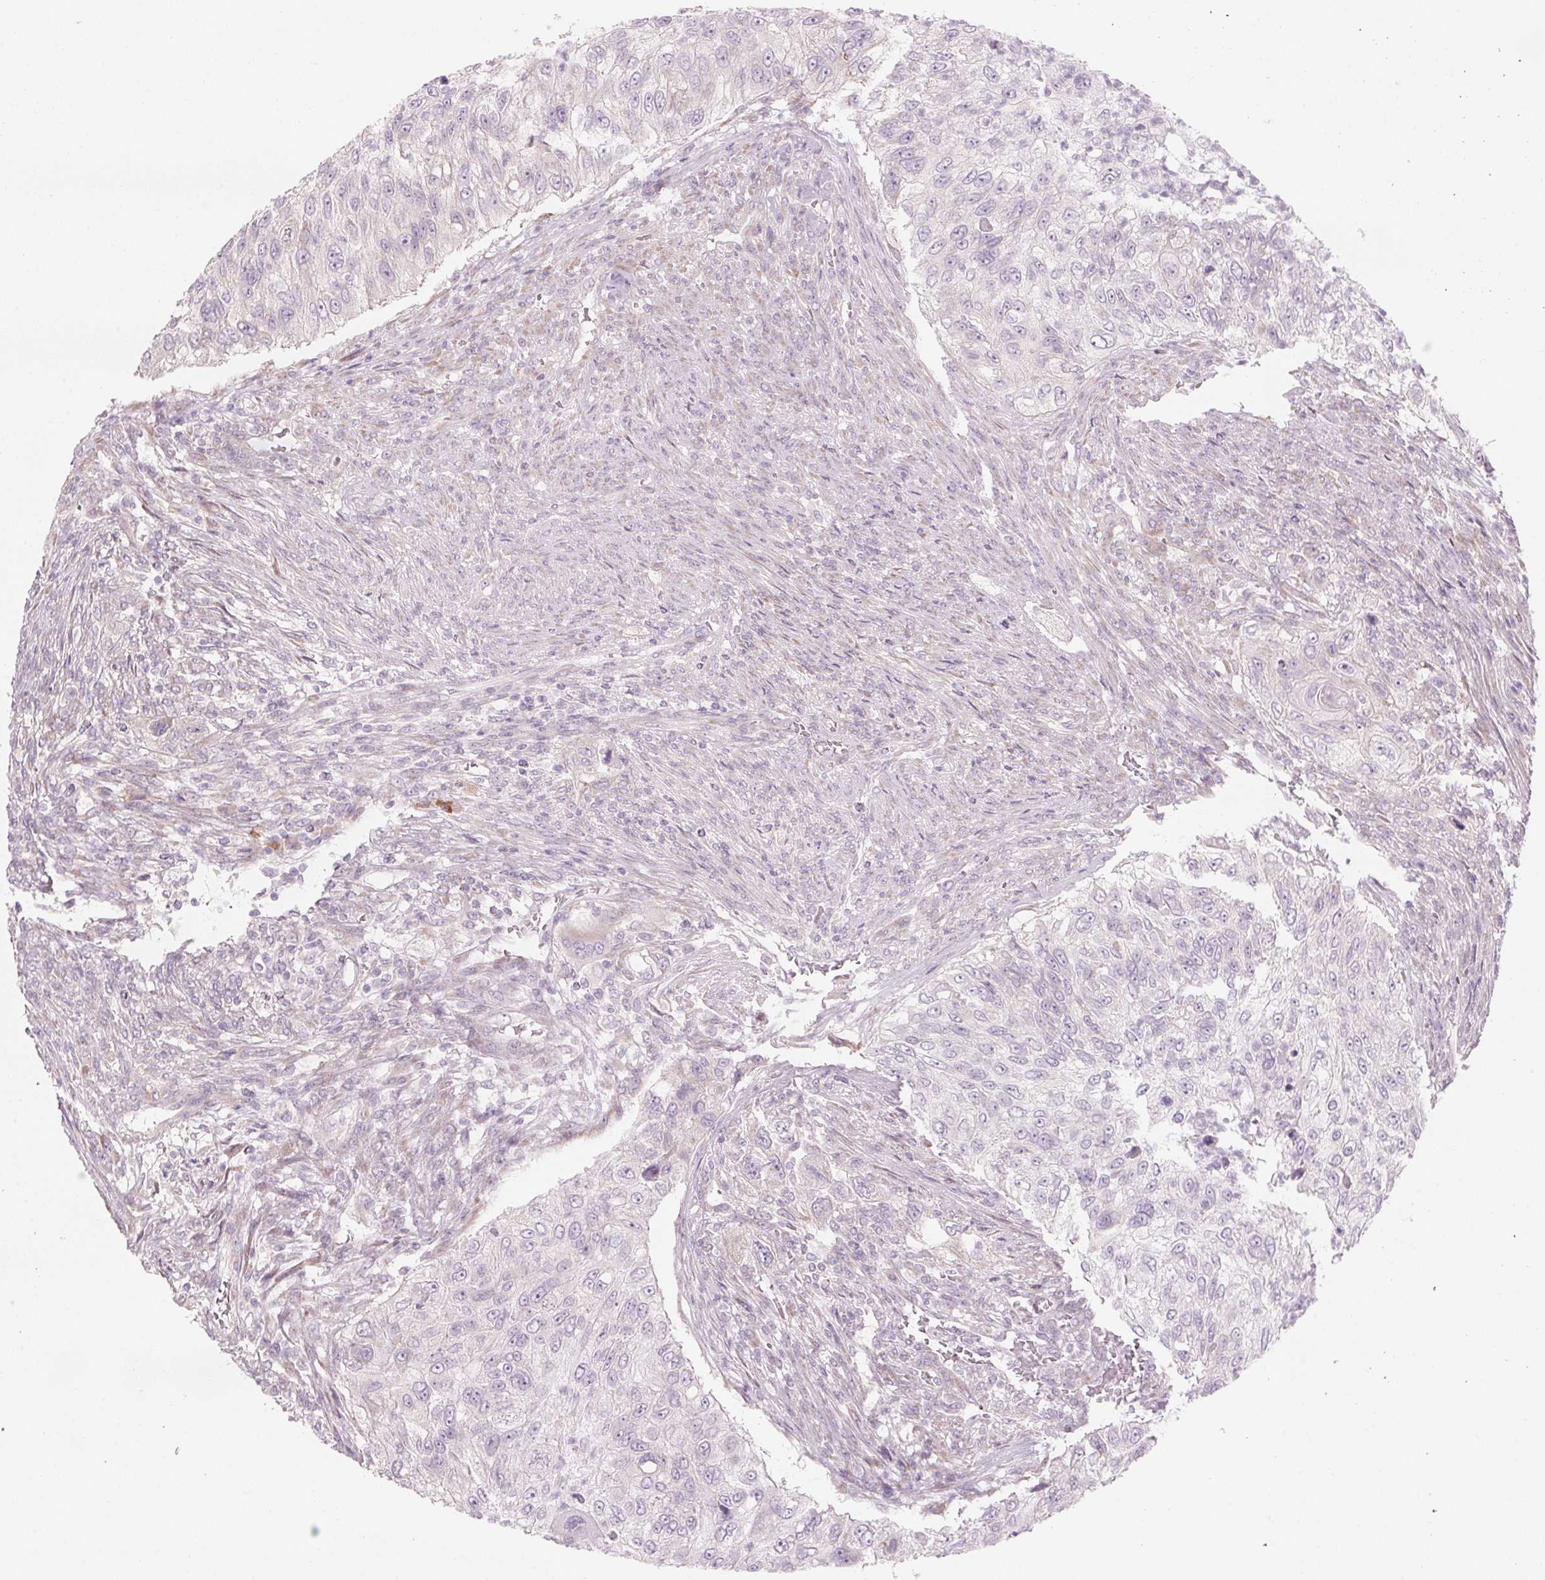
{"staining": {"intensity": "negative", "quantity": "none", "location": "none"}, "tissue": "urothelial cancer", "cell_type": "Tumor cells", "image_type": "cancer", "snomed": [{"axis": "morphology", "description": "Urothelial carcinoma, High grade"}, {"axis": "topography", "description": "Urinary bladder"}], "caption": "This is a photomicrograph of immunohistochemistry staining of urothelial cancer, which shows no staining in tumor cells. (Stains: DAB (3,3'-diaminobenzidine) IHC with hematoxylin counter stain, Microscopy: brightfield microscopy at high magnification).", "gene": "GNMT", "patient": {"sex": "female", "age": 60}}